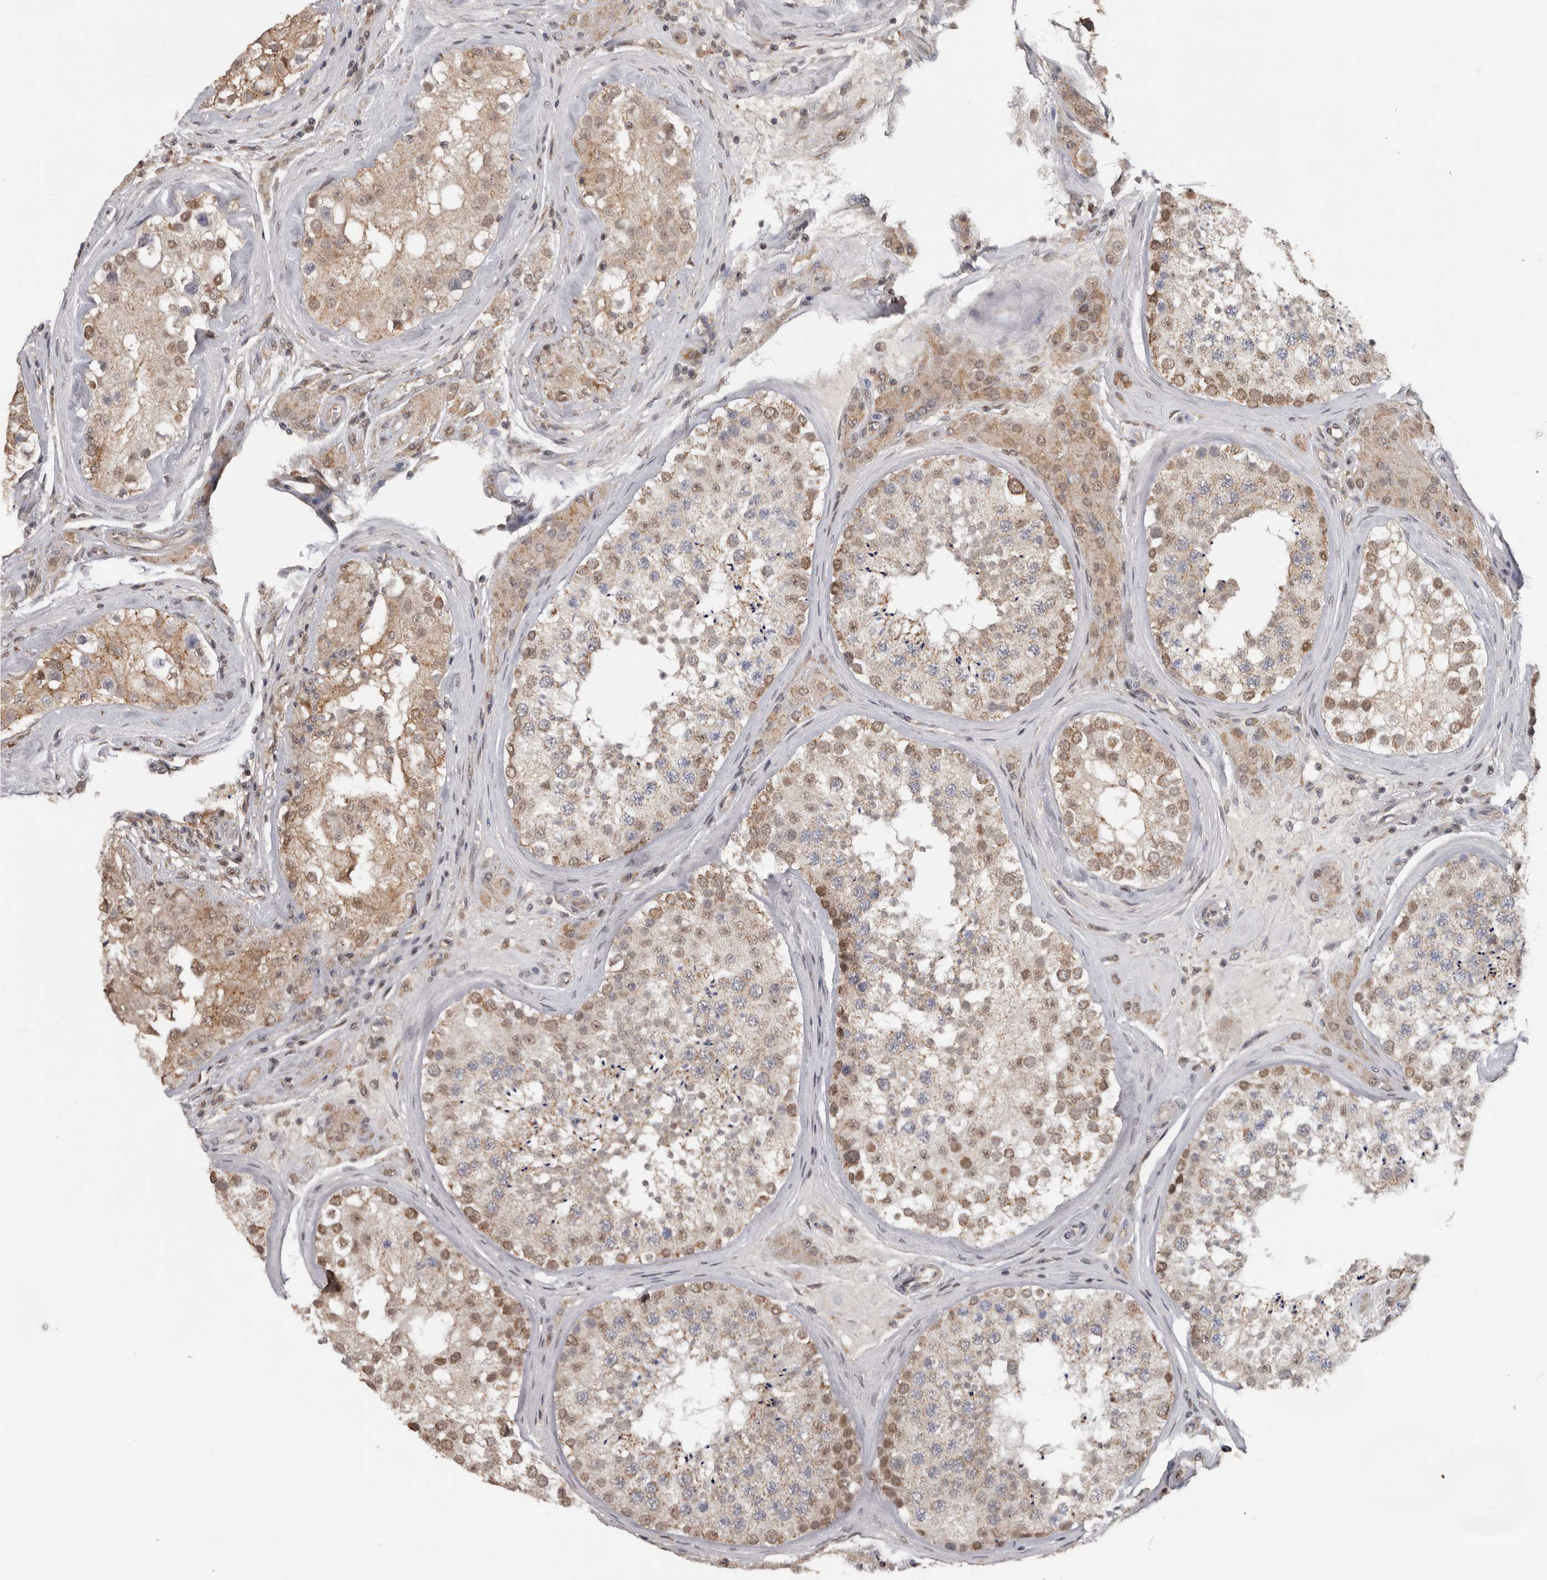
{"staining": {"intensity": "moderate", "quantity": "25%-75%", "location": "cytoplasmic/membranous,nuclear"}, "tissue": "testis", "cell_type": "Cells in seminiferous ducts", "image_type": "normal", "snomed": [{"axis": "morphology", "description": "Normal tissue, NOS"}, {"axis": "topography", "description": "Testis"}], "caption": "Immunohistochemistry (IHC) photomicrograph of normal testis: testis stained using immunohistochemistry exhibits medium levels of moderate protein expression localized specifically in the cytoplasmic/membranous,nuclear of cells in seminiferous ducts, appearing as a cytoplasmic/membranous,nuclear brown color.", "gene": "MOGAT2", "patient": {"sex": "male", "age": 46}}